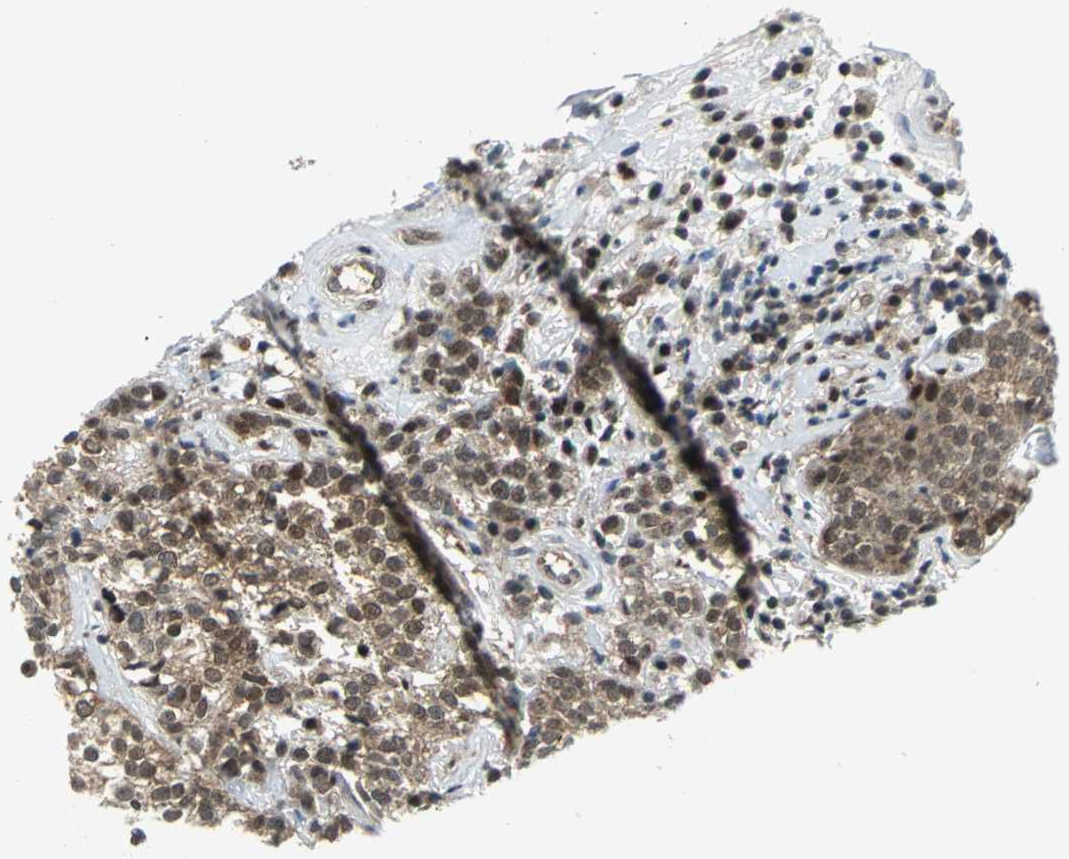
{"staining": {"intensity": "moderate", "quantity": ">75%", "location": "cytoplasmic/membranous,nuclear"}, "tissue": "head and neck cancer", "cell_type": "Tumor cells", "image_type": "cancer", "snomed": [{"axis": "morphology", "description": "Adenocarcinoma, NOS"}, {"axis": "topography", "description": "Salivary gland"}, {"axis": "topography", "description": "Head-Neck"}], "caption": "Immunohistochemistry image of neoplastic tissue: head and neck adenocarcinoma stained using IHC exhibits medium levels of moderate protein expression localized specifically in the cytoplasmic/membranous and nuclear of tumor cells, appearing as a cytoplasmic/membranous and nuclear brown color.", "gene": "PSMA4", "patient": {"sex": "female", "age": 65}}